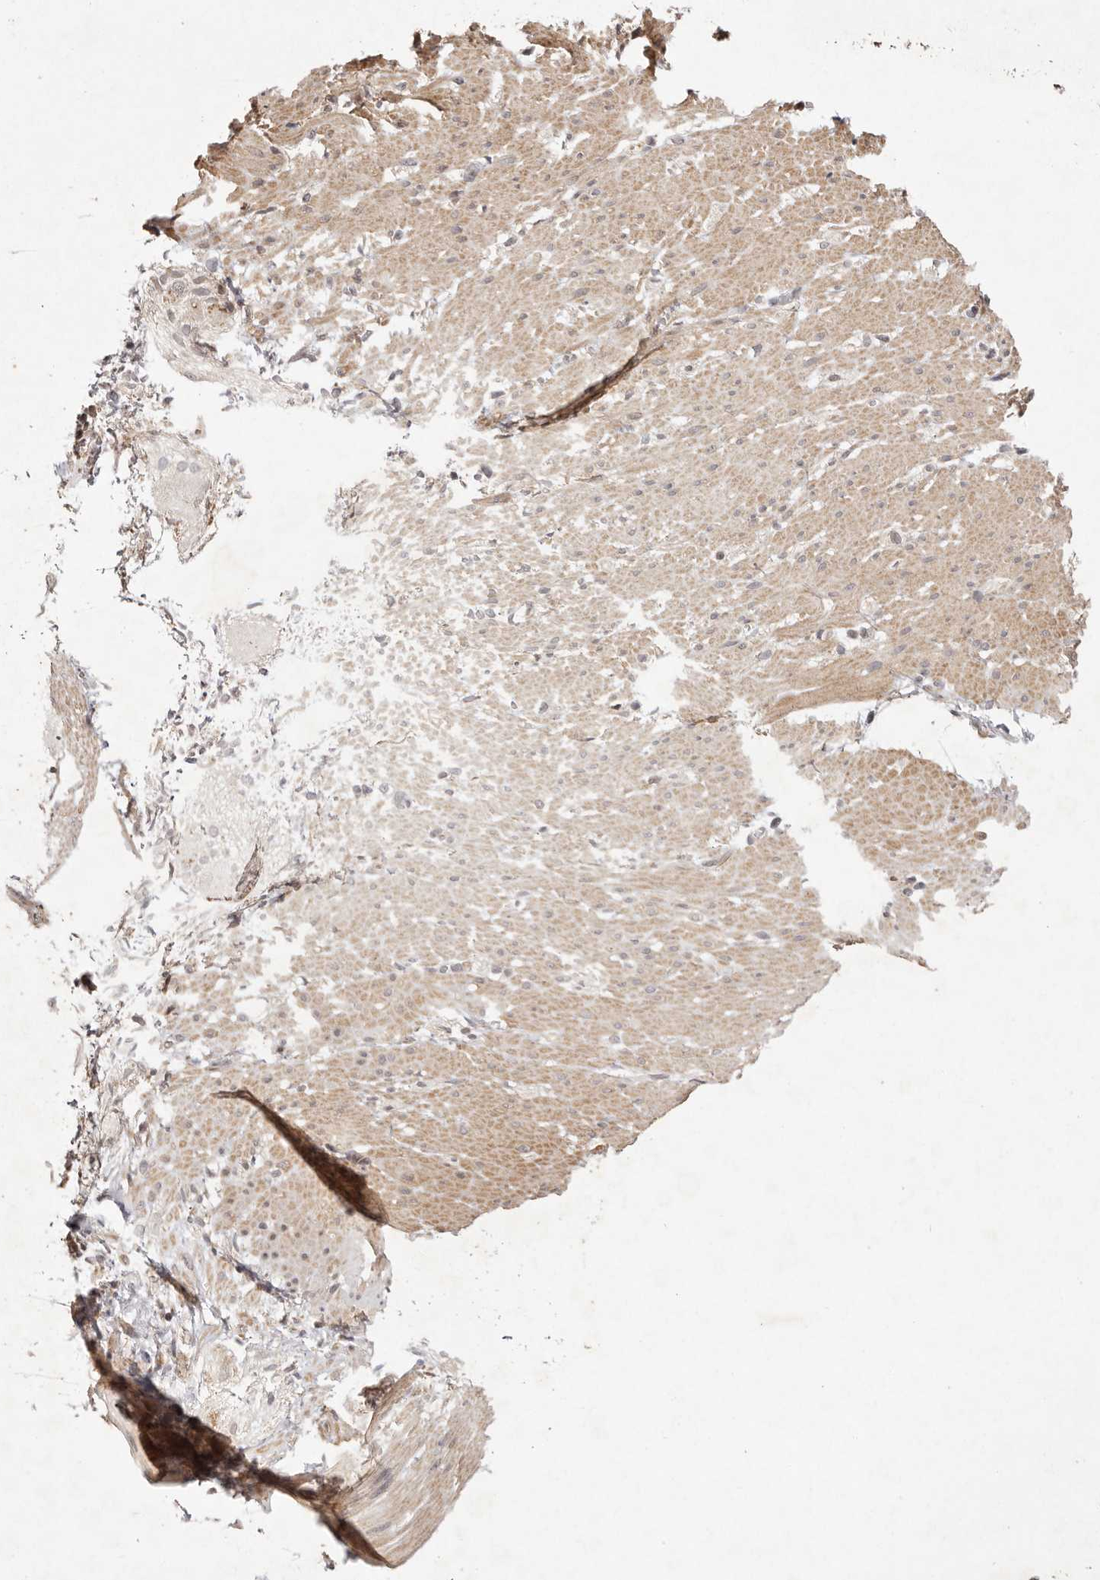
{"staining": {"intensity": "weak", "quantity": ">75%", "location": "cytoplasmic/membranous"}, "tissue": "smooth muscle", "cell_type": "Smooth muscle cells", "image_type": "normal", "snomed": [{"axis": "morphology", "description": "Normal tissue, NOS"}, {"axis": "topography", "description": "Smooth muscle"}, {"axis": "topography", "description": "Small intestine"}], "caption": "This micrograph shows immunohistochemistry (IHC) staining of unremarkable smooth muscle, with low weak cytoplasmic/membranous staining in approximately >75% of smooth muscle cells.", "gene": "BUD31", "patient": {"sex": "female", "age": 84}}